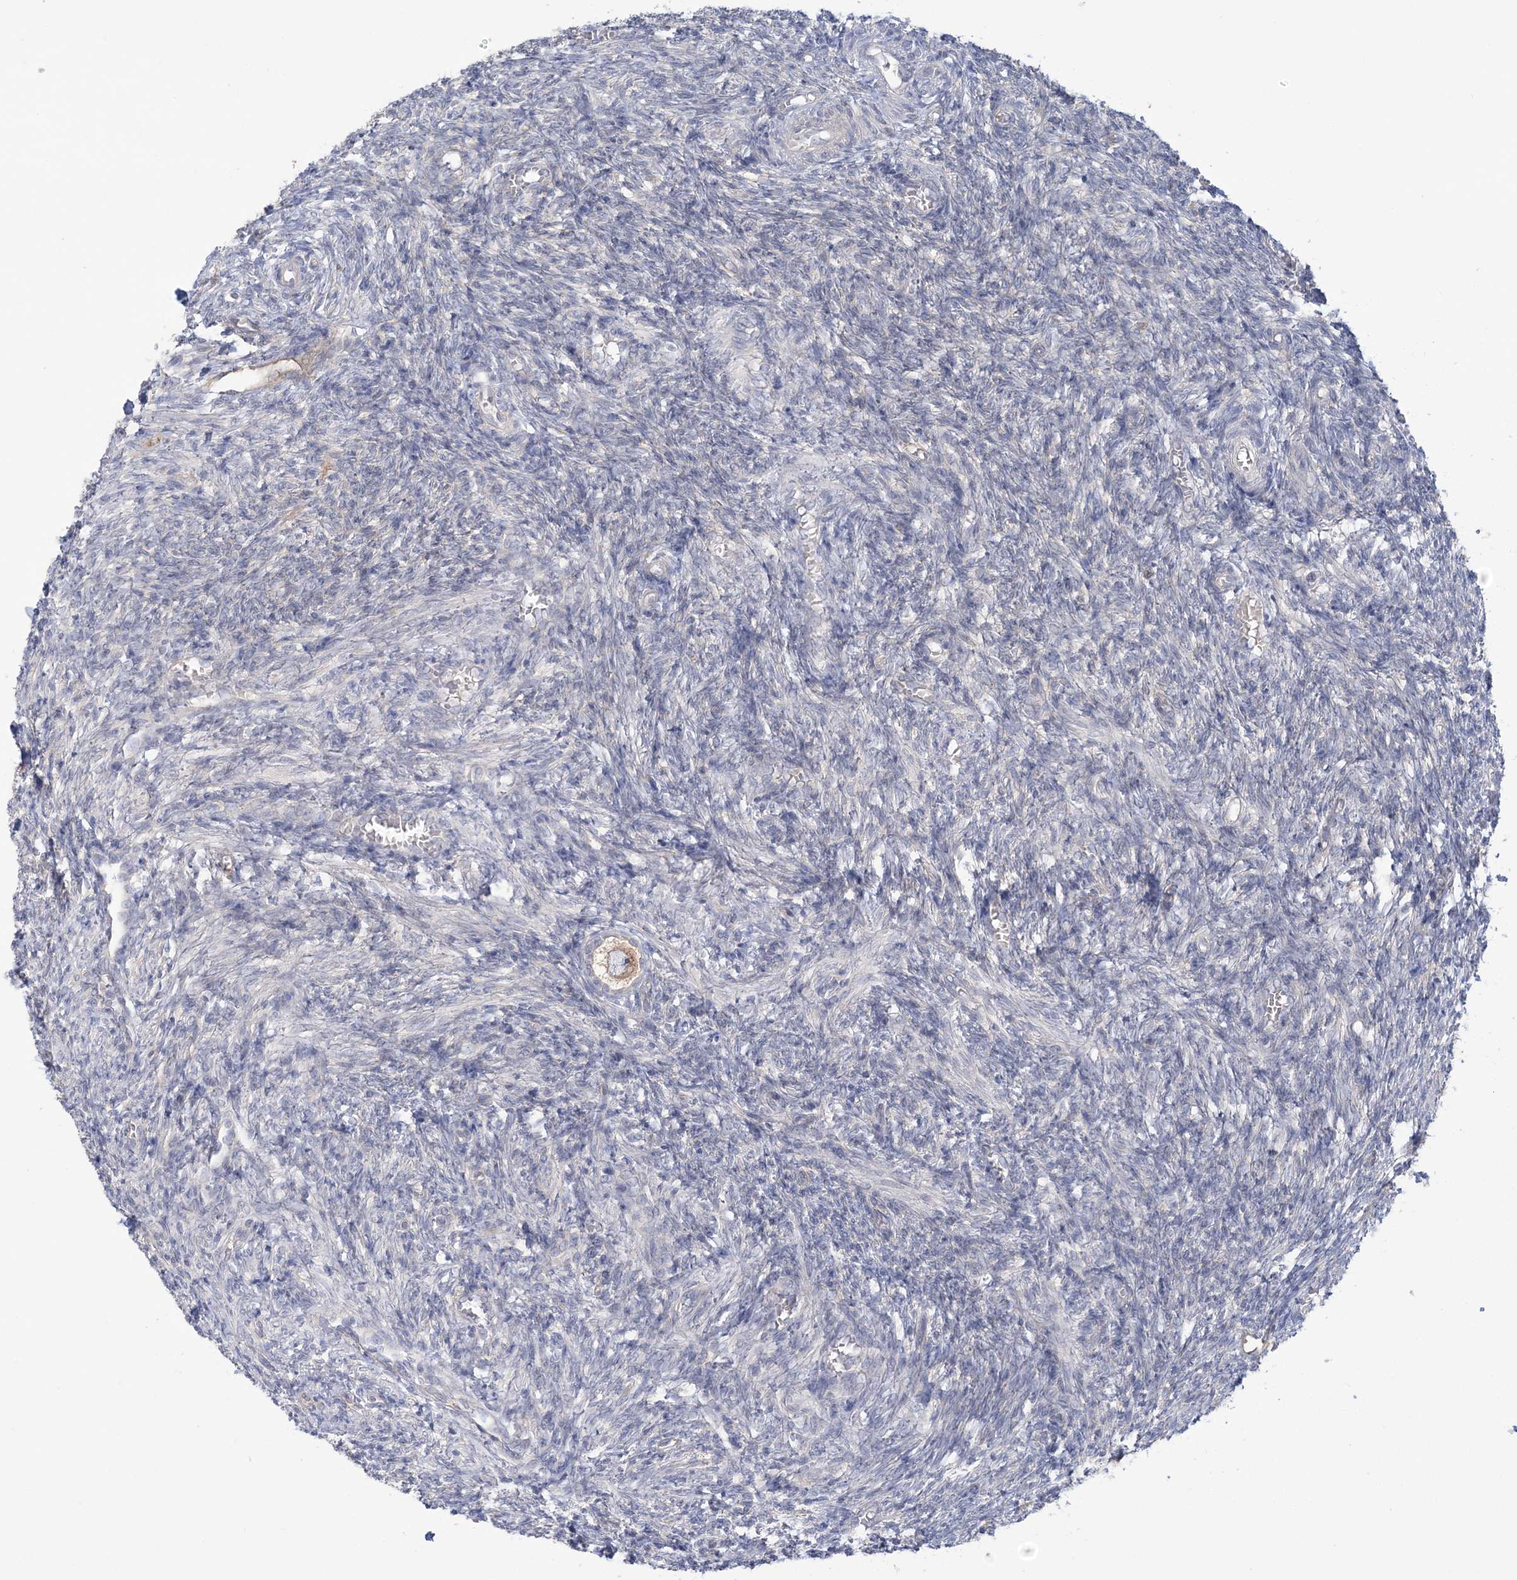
{"staining": {"intensity": "weak", "quantity": ">75%", "location": "cytoplasmic/membranous"}, "tissue": "ovary", "cell_type": "Follicle cells", "image_type": "normal", "snomed": [{"axis": "morphology", "description": "Normal tissue, NOS"}, {"axis": "topography", "description": "Ovary"}], "caption": "Protein staining of normal ovary displays weak cytoplasmic/membranous positivity in about >75% of follicle cells. Nuclei are stained in blue.", "gene": "FARSB", "patient": {"sex": "female", "age": 27}}